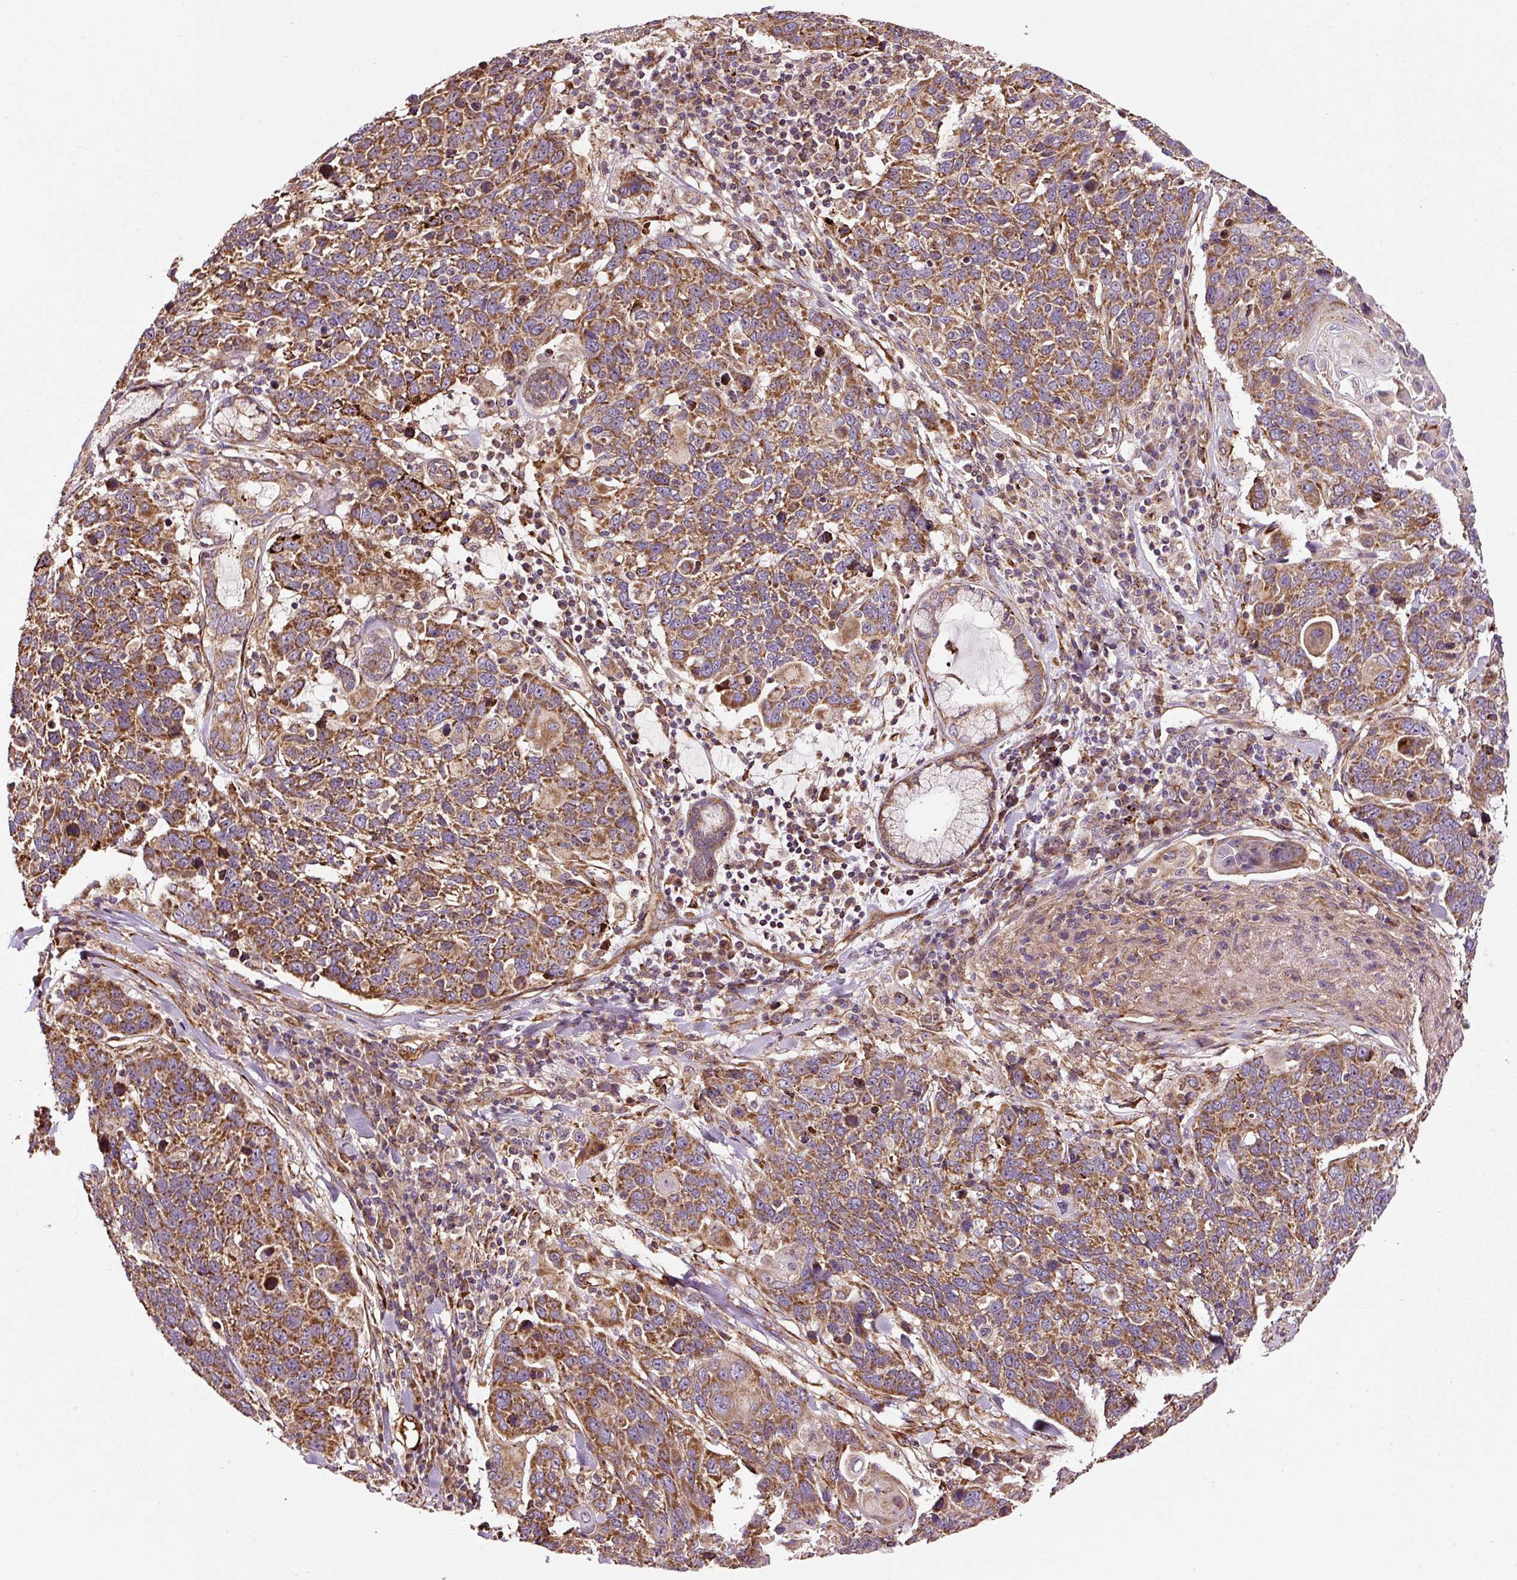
{"staining": {"intensity": "strong", "quantity": ">75%", "location": "cytoplasmic/membranous"}, "tissue": "lung cancer", "cell_type": "Tumor cells", "image_type": "cancer", "snomed": [{"axis": "morphology", "description": "Squamous cell carcinoma, NOS"}, {"axis": "topography", "description": "Lung"}], "caption": "Immunohistochemistry (DAB (3,3'-diaminobenzidine)) staining of human lung squamous cell carcinoma exhibits strong cytoplasmic/membranous protein staining in approximately >75% of tumor cells.", "gene": "ISCU", "patient": {"sex": "male", "age": 66}}